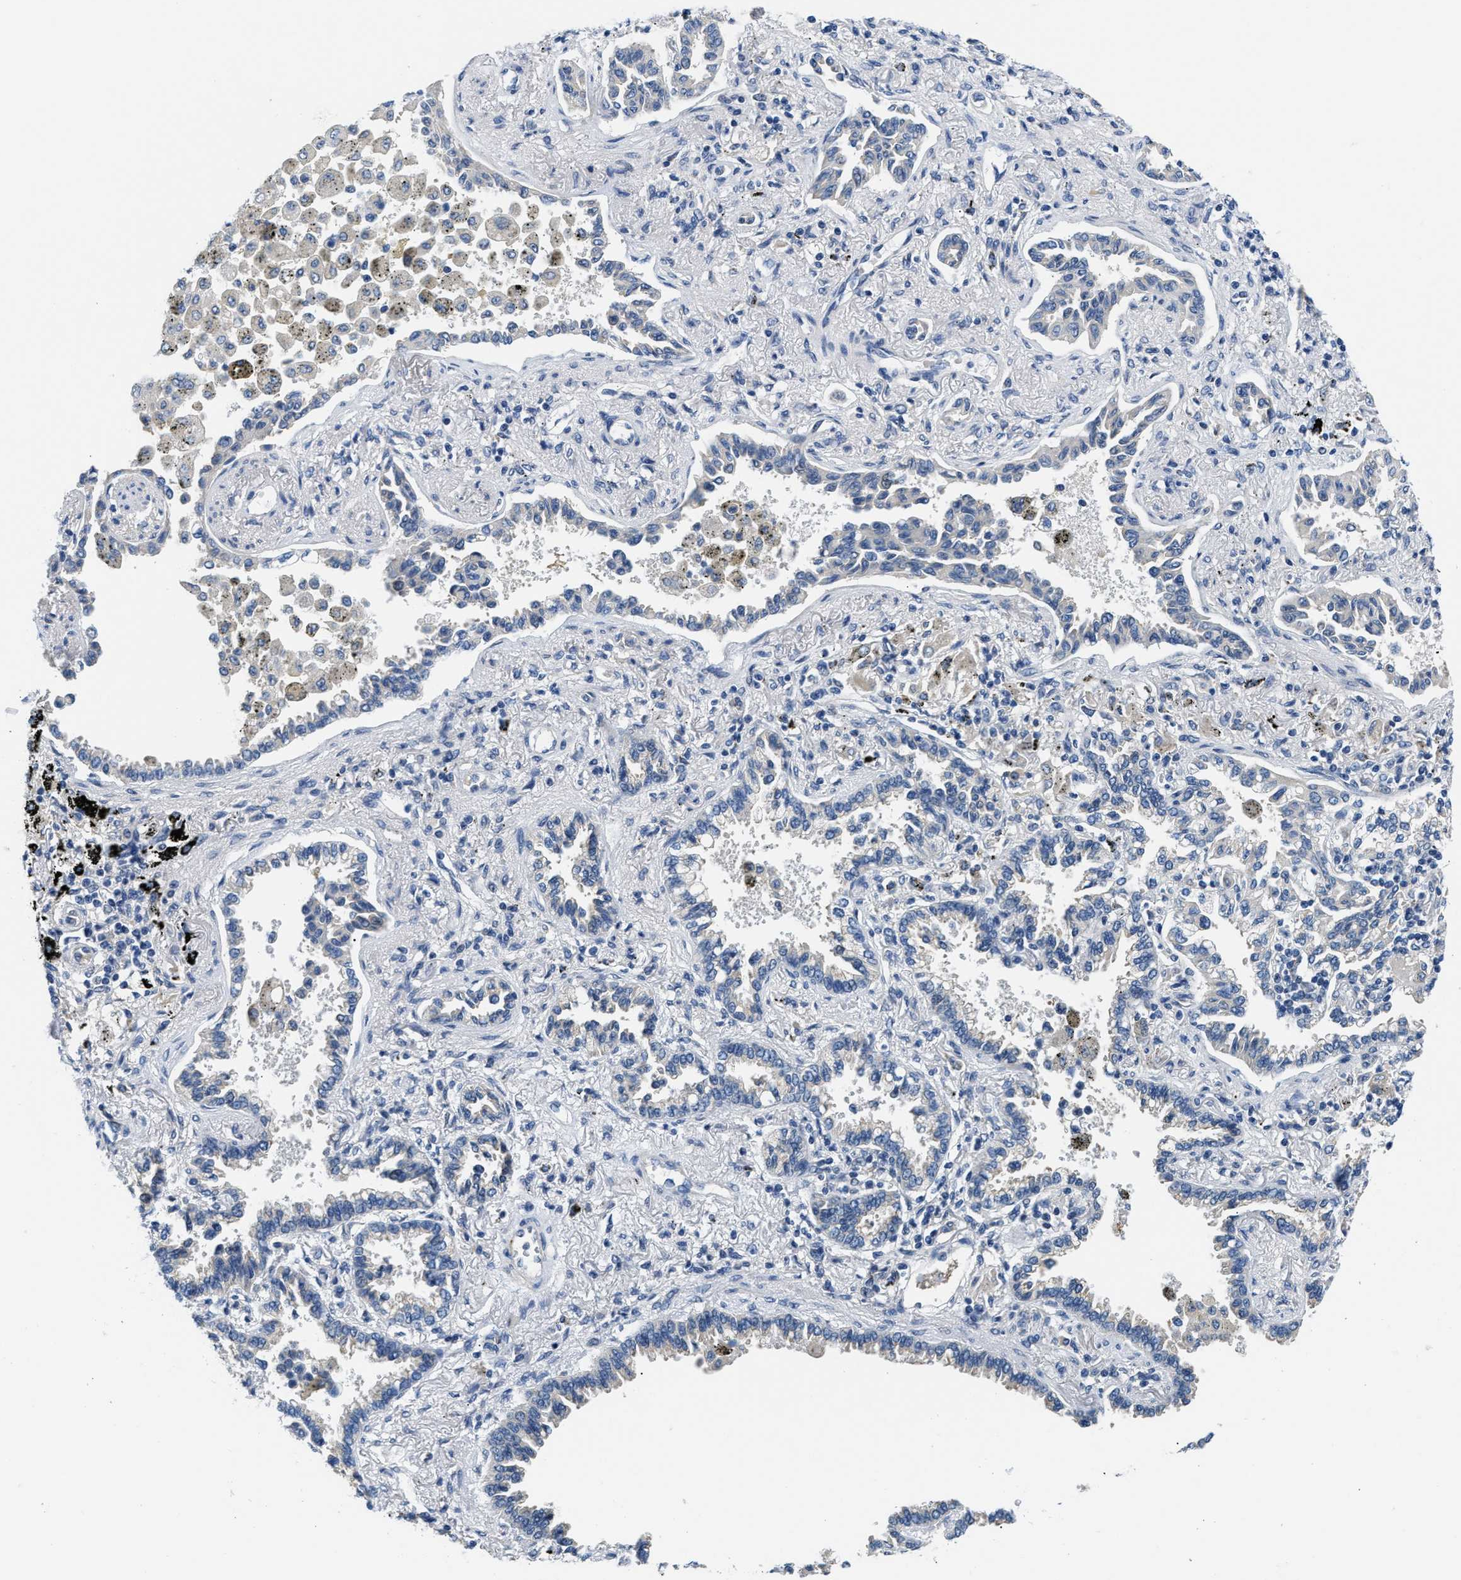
{"staining": {"intensity": "weak", "quantity": "<25%", "location": "cytoplasmic/membranous"}, "tissue": "lung cancer", "cell_type": "Tumor cells", "image_type": "cancer", "snomed": [{"axis": "morphology", "description": "Normal tissue, NOS"}, {"axis": "morphology", "description": "Adenocarcinoma, NOS"}, {"axis": "topography", "description": "Lung"}], "caption": "An IHC micrograph of lung adenocarcinoma is shown. There is no staining in tumor cells of lung adenocarcinoma.", "gene": "CLGN", "patient": {"sex": "male", "age": 59}}